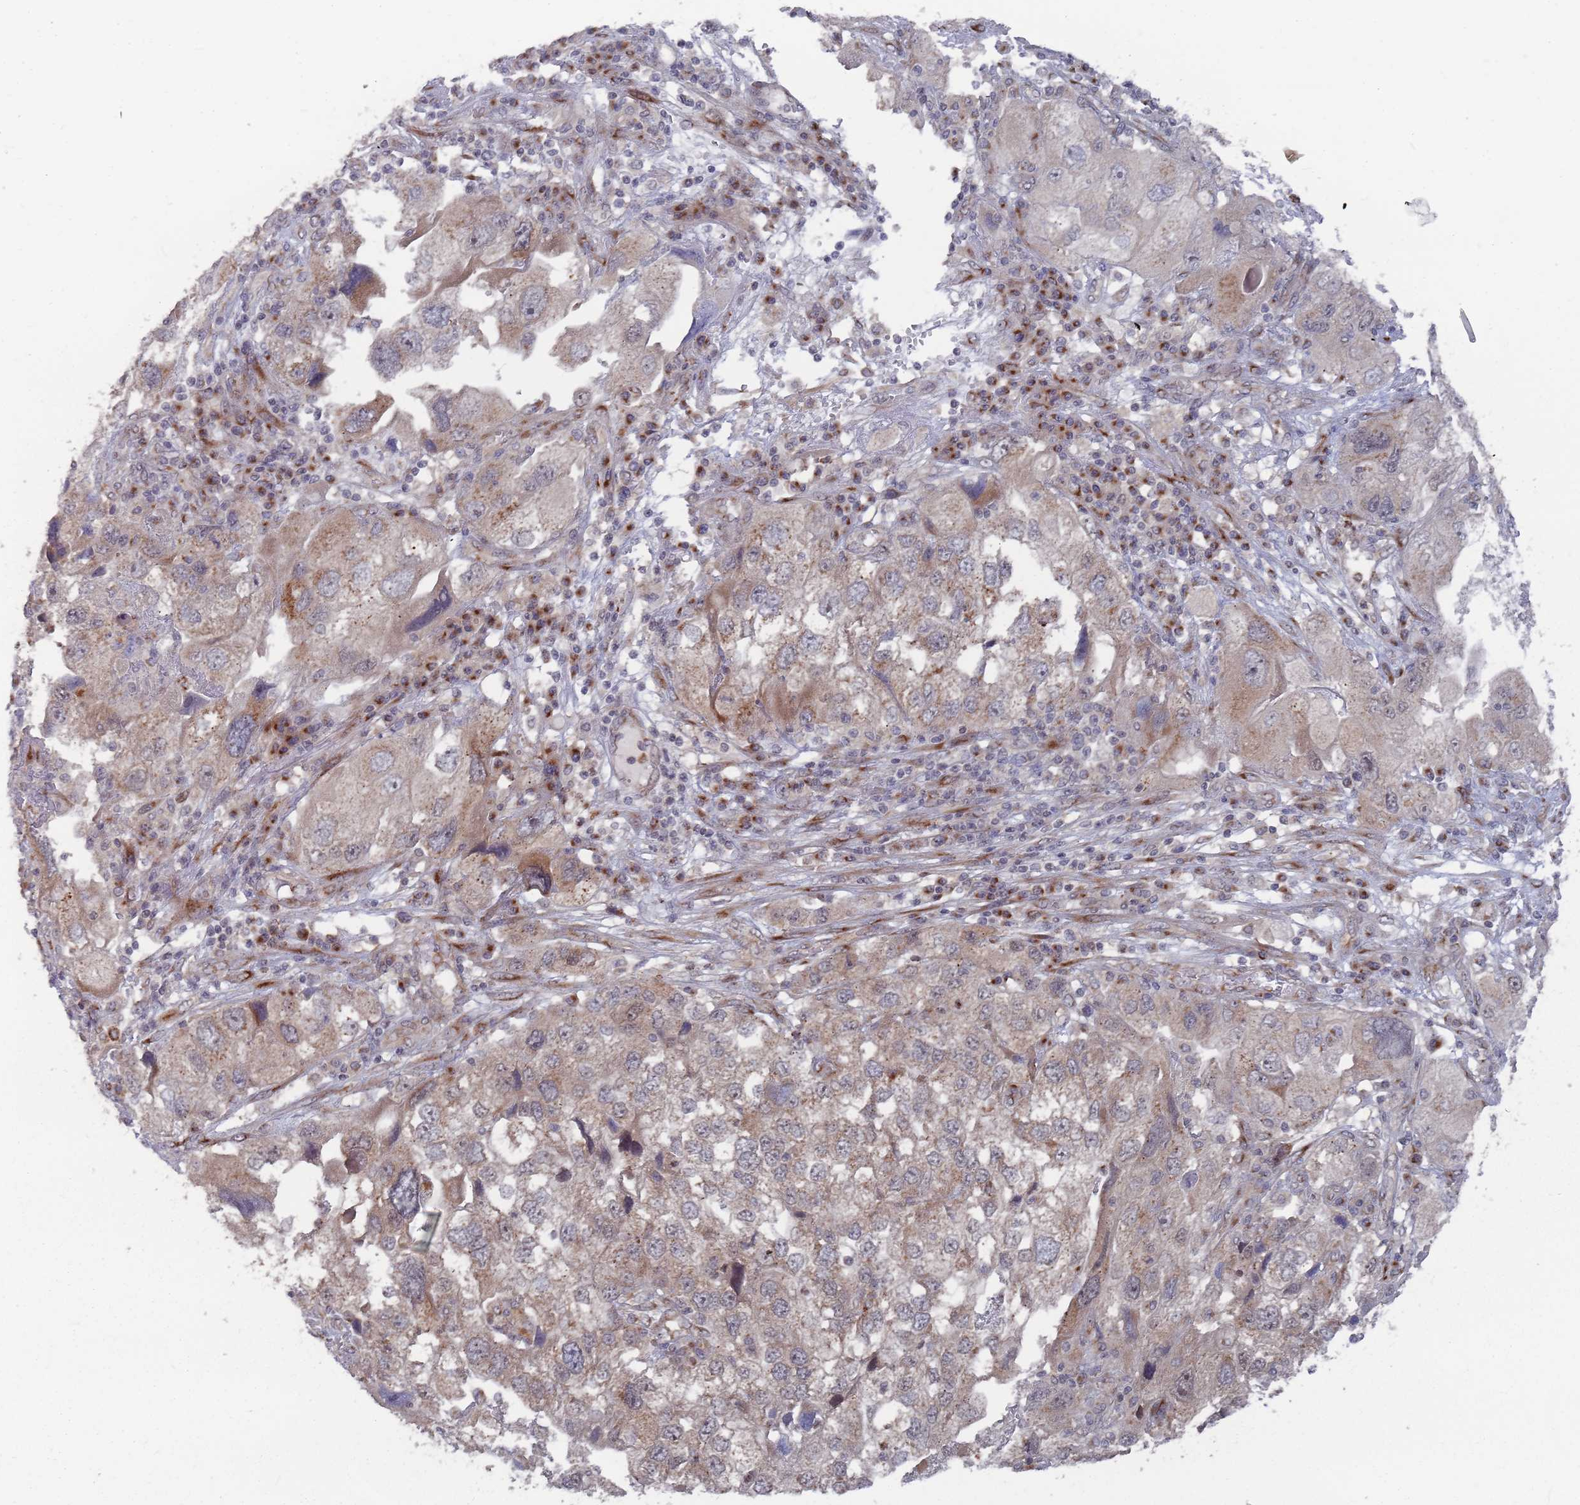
{"staining": {"intensity": "moderate", "quantity": ">75%", "location": "cytoplasmic/membranous"}, "tissue": "endometrial cancer", "cell_type": "Tumor cells", "image_type": "cancer", "snomed": [{"axis": "morphology", "description": "Adenocarcinoma, NOS"}, {"axis": "topography", "description": "Endometrium"}], "caption": "Brown immunohistochemical staining in endometrial cancer displays moderate cytoplasmic/membranous expression in approximately >75% of tumor cells.", "gene": "FMO4", "patient": {"sex": "female", "age": 49}}